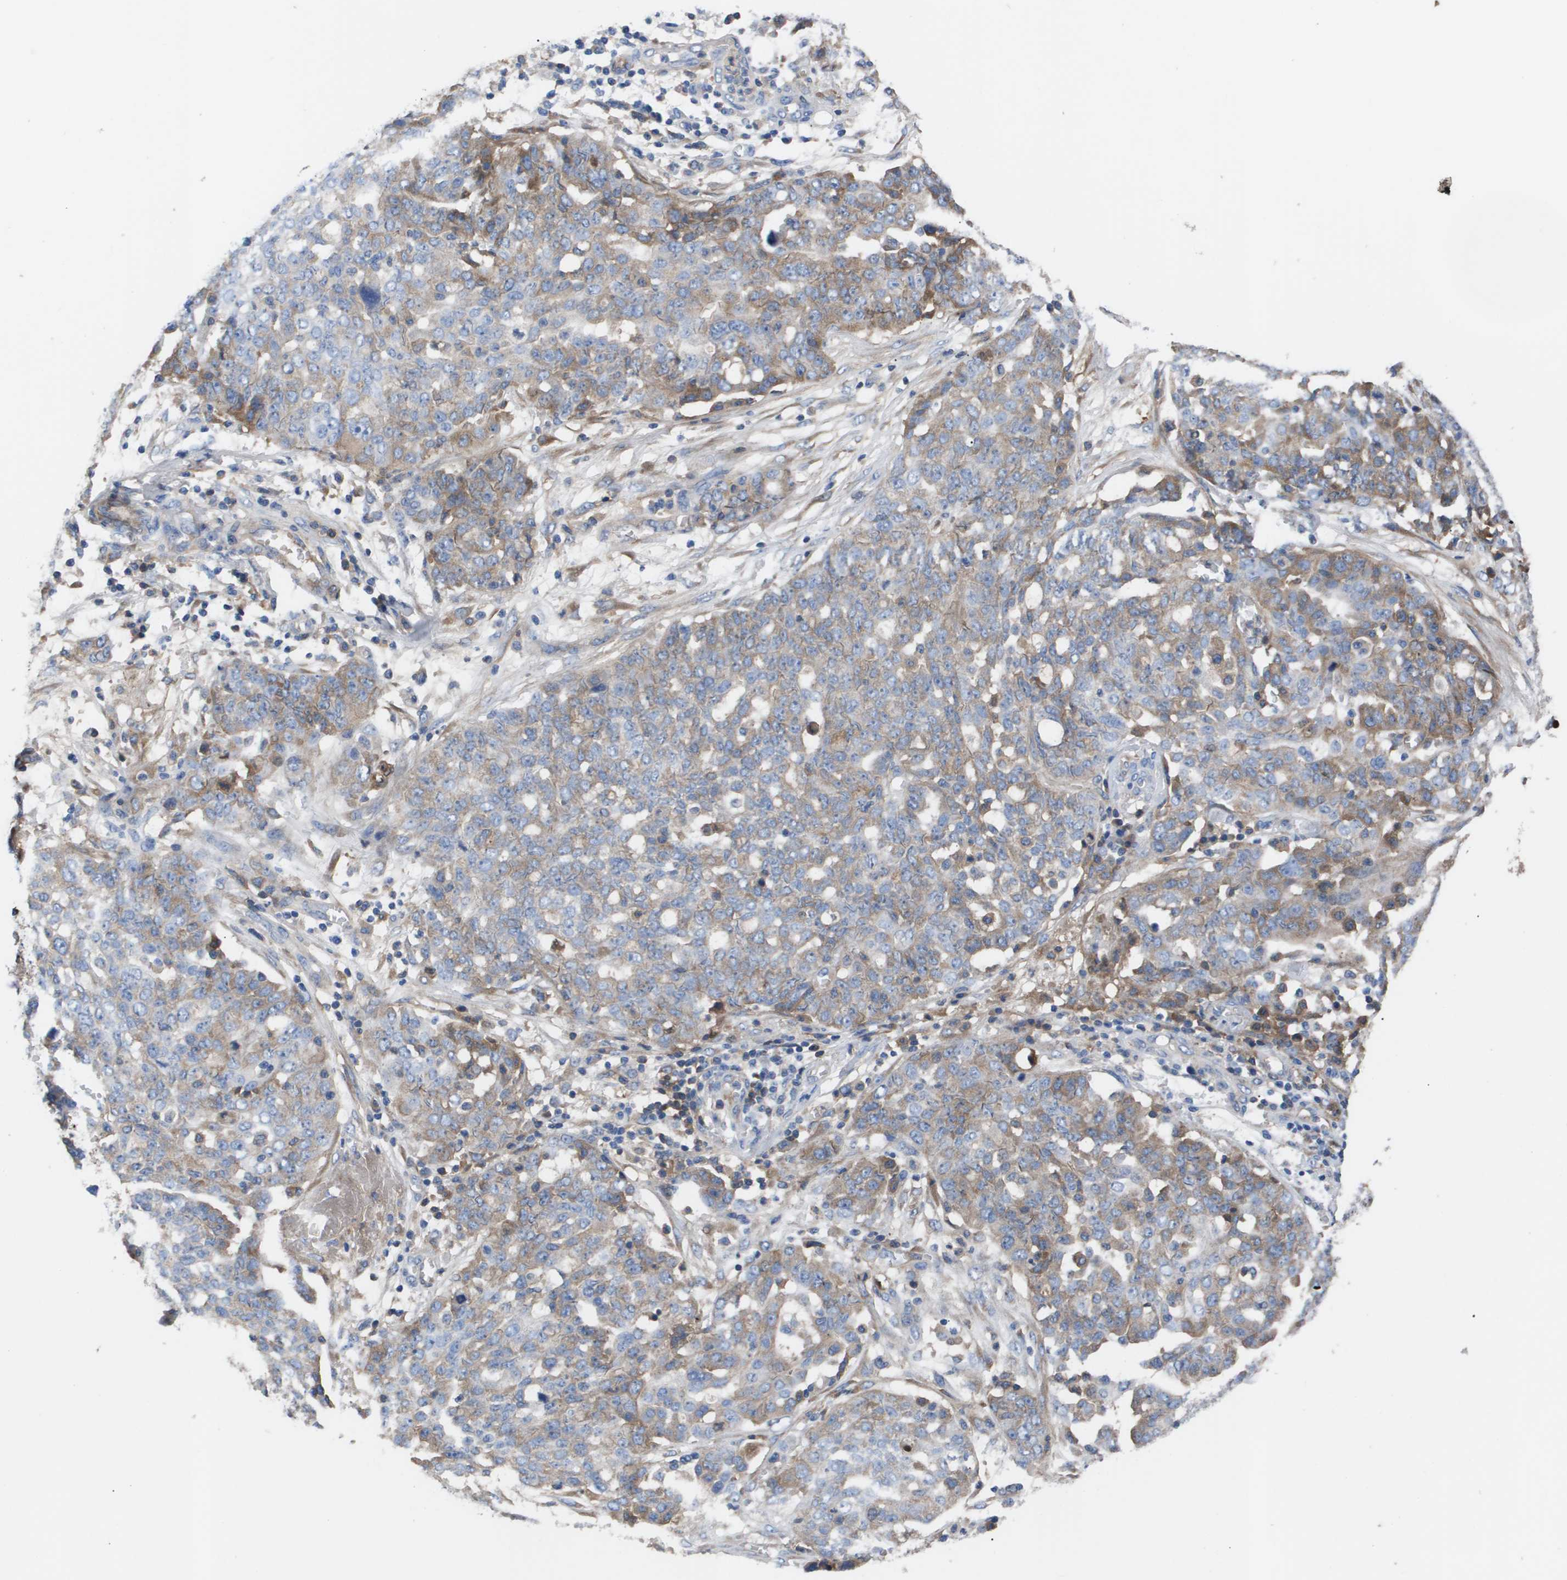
{"staining": {"intensity": "moderate", "quantity": "25%-75%", "location": "cytoplasmic/membranous"}, "tissue": "ovarian cancer", "cell_type": "Tumor cells", "image_type": "cancer", "snomed": [{"axis": "morphology", "description": "Cystadenocarcinoma, serous, NOS"}, {"axis": "topography", "description": "Soft tissue"}, {"axis": "topography", "description": "Ovary"}], "caption": "Brown immunohistochemical staining in serous cystadenocarcinoma (ovarian) demonstrates moderate cytoplasmic/membranous expression in about 25%-75% of tumor cells.", "gene": "SERPINA6", "patient": {"sex": "female", "age": 57}}